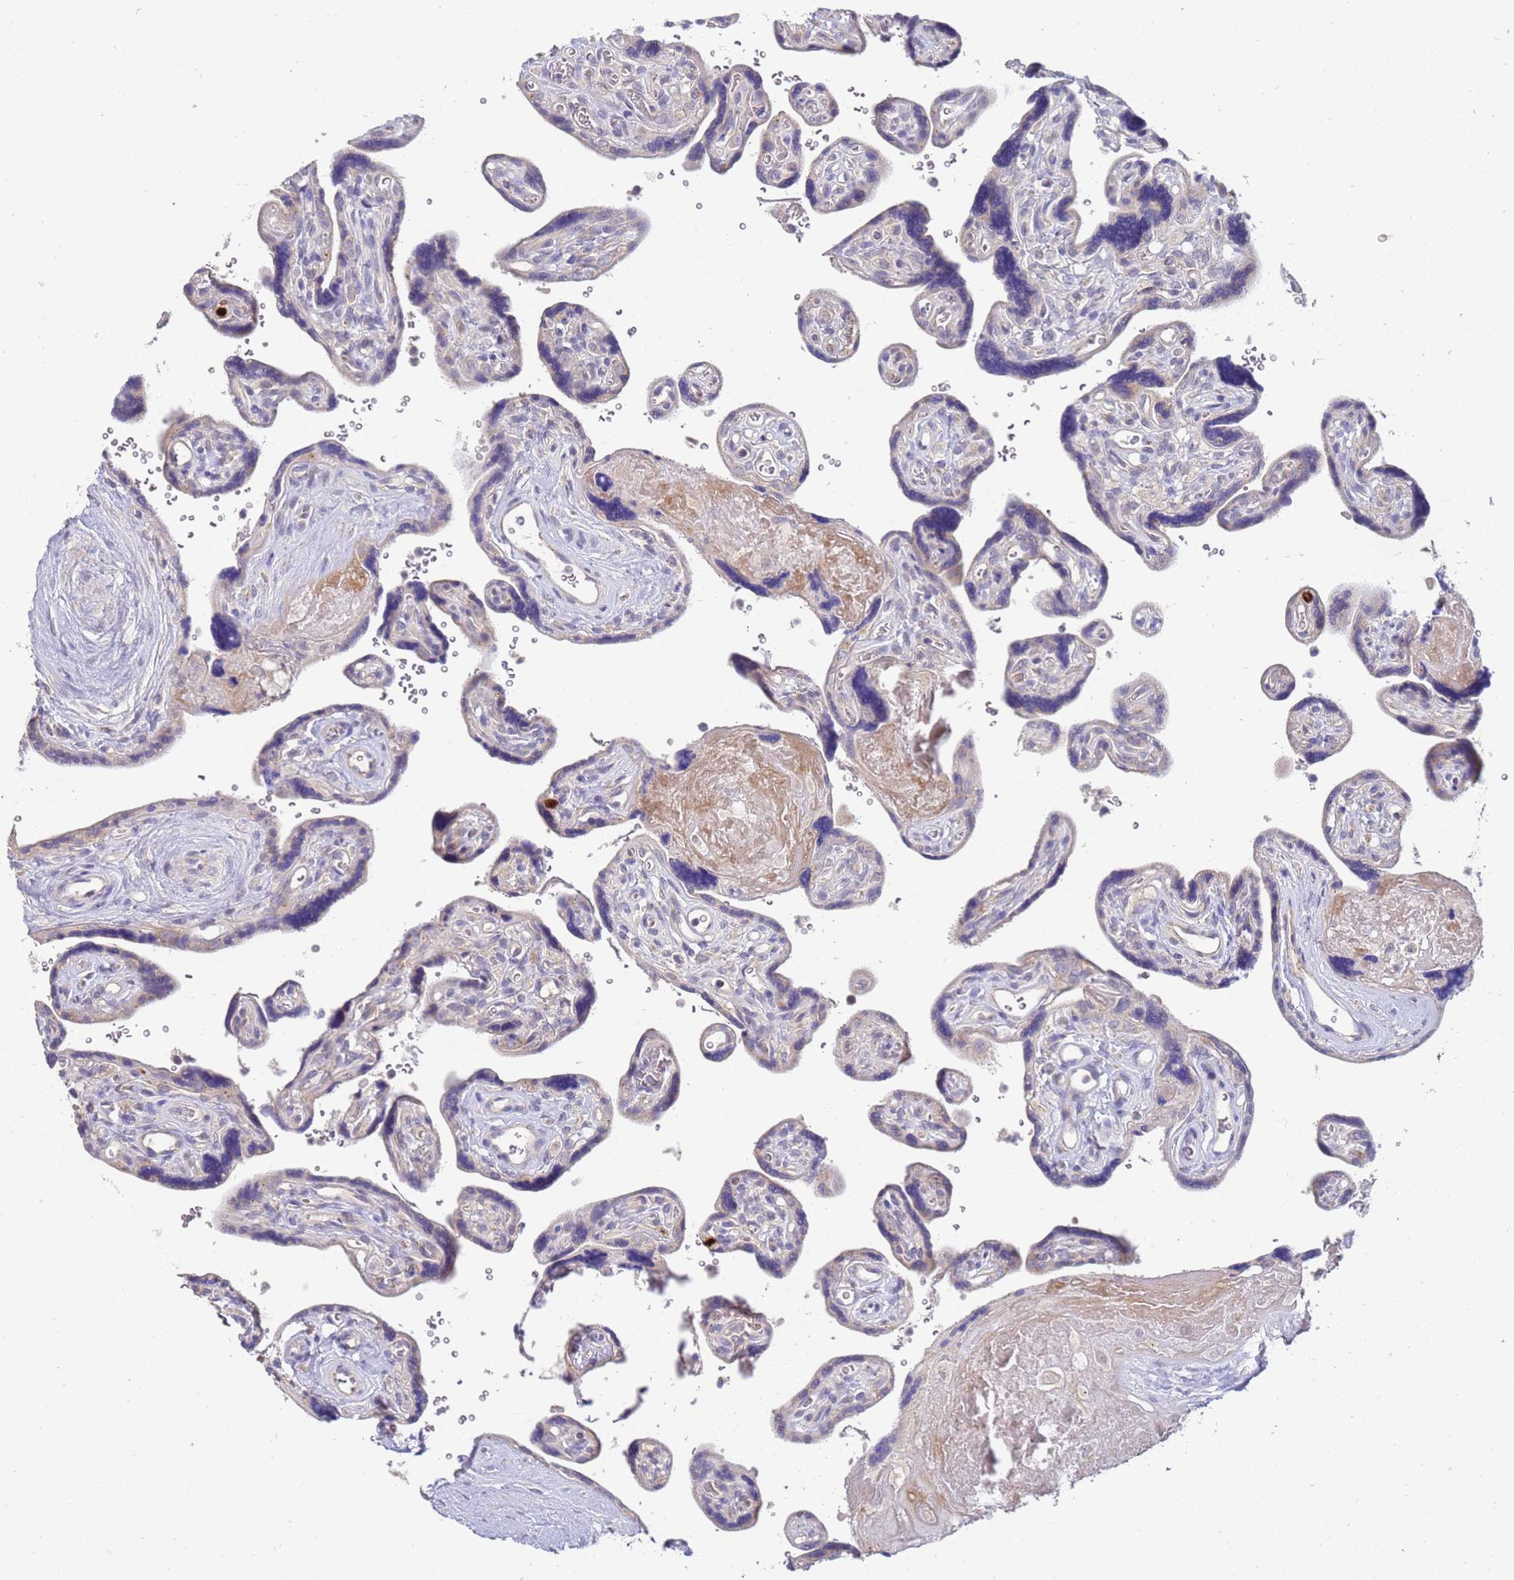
{"staining": {"intensity": "negative", "quantity": "none", "location": "none"}, "tissue": "placenta", "cell_type": "Decidual cells", "image_type": "normal", "snomed": [{"axis": "morphology", "description": "Normal tissue, NOS"}, {"axis": "topography", "description": "Placenta"}], "caption": "Photomicrograph shows no significant protein expression in decidual cells of unremarkable placenta.", "gene": "NMUR2", "patient": {"sex": "female", "age": 39}}